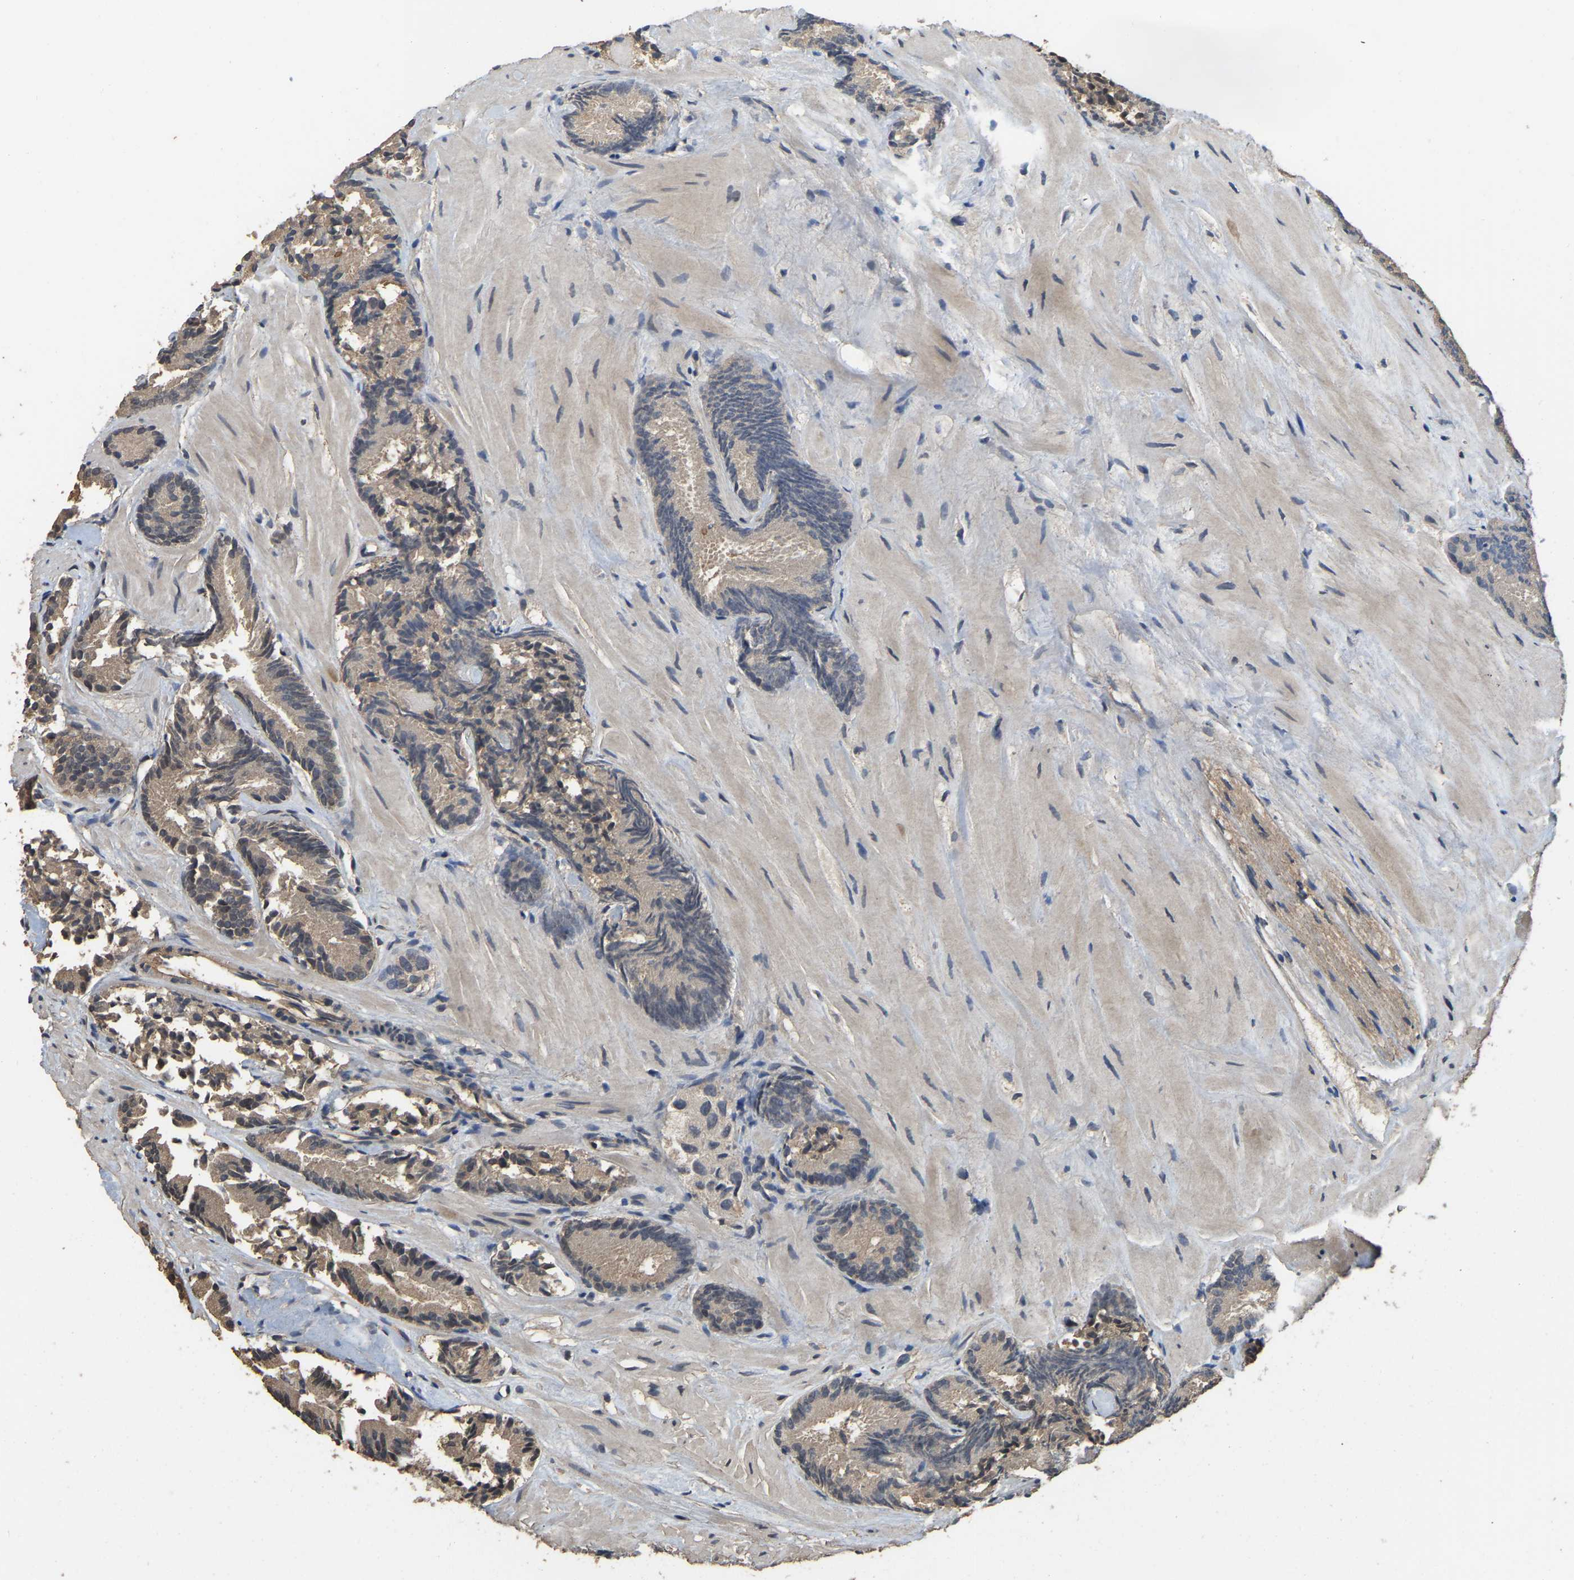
{"staining": {"intensity": "moderate", "quantity": ">75%", "location": "cytoplasmic/membranous"}, "tissue": "prostate cancer", "cell_type": "Tumor cells", "image_type": "cancer", "snomed": [{"axis": "morphology", "description": "Adenocarcinoma, Low grade"}, {"axis": "topography", "description": "Prostate"}], "caption": "This image displays prostate low-grade adenocarcinoma stained with IHC to label a protein in brown. The cytoplasmic/membranous of tumor cells show moderate positivity for the protein. Nuclei are counter-stained blue.", "gene": "ARHGAP23", "patient": {"sex": "male", "age": 51}}